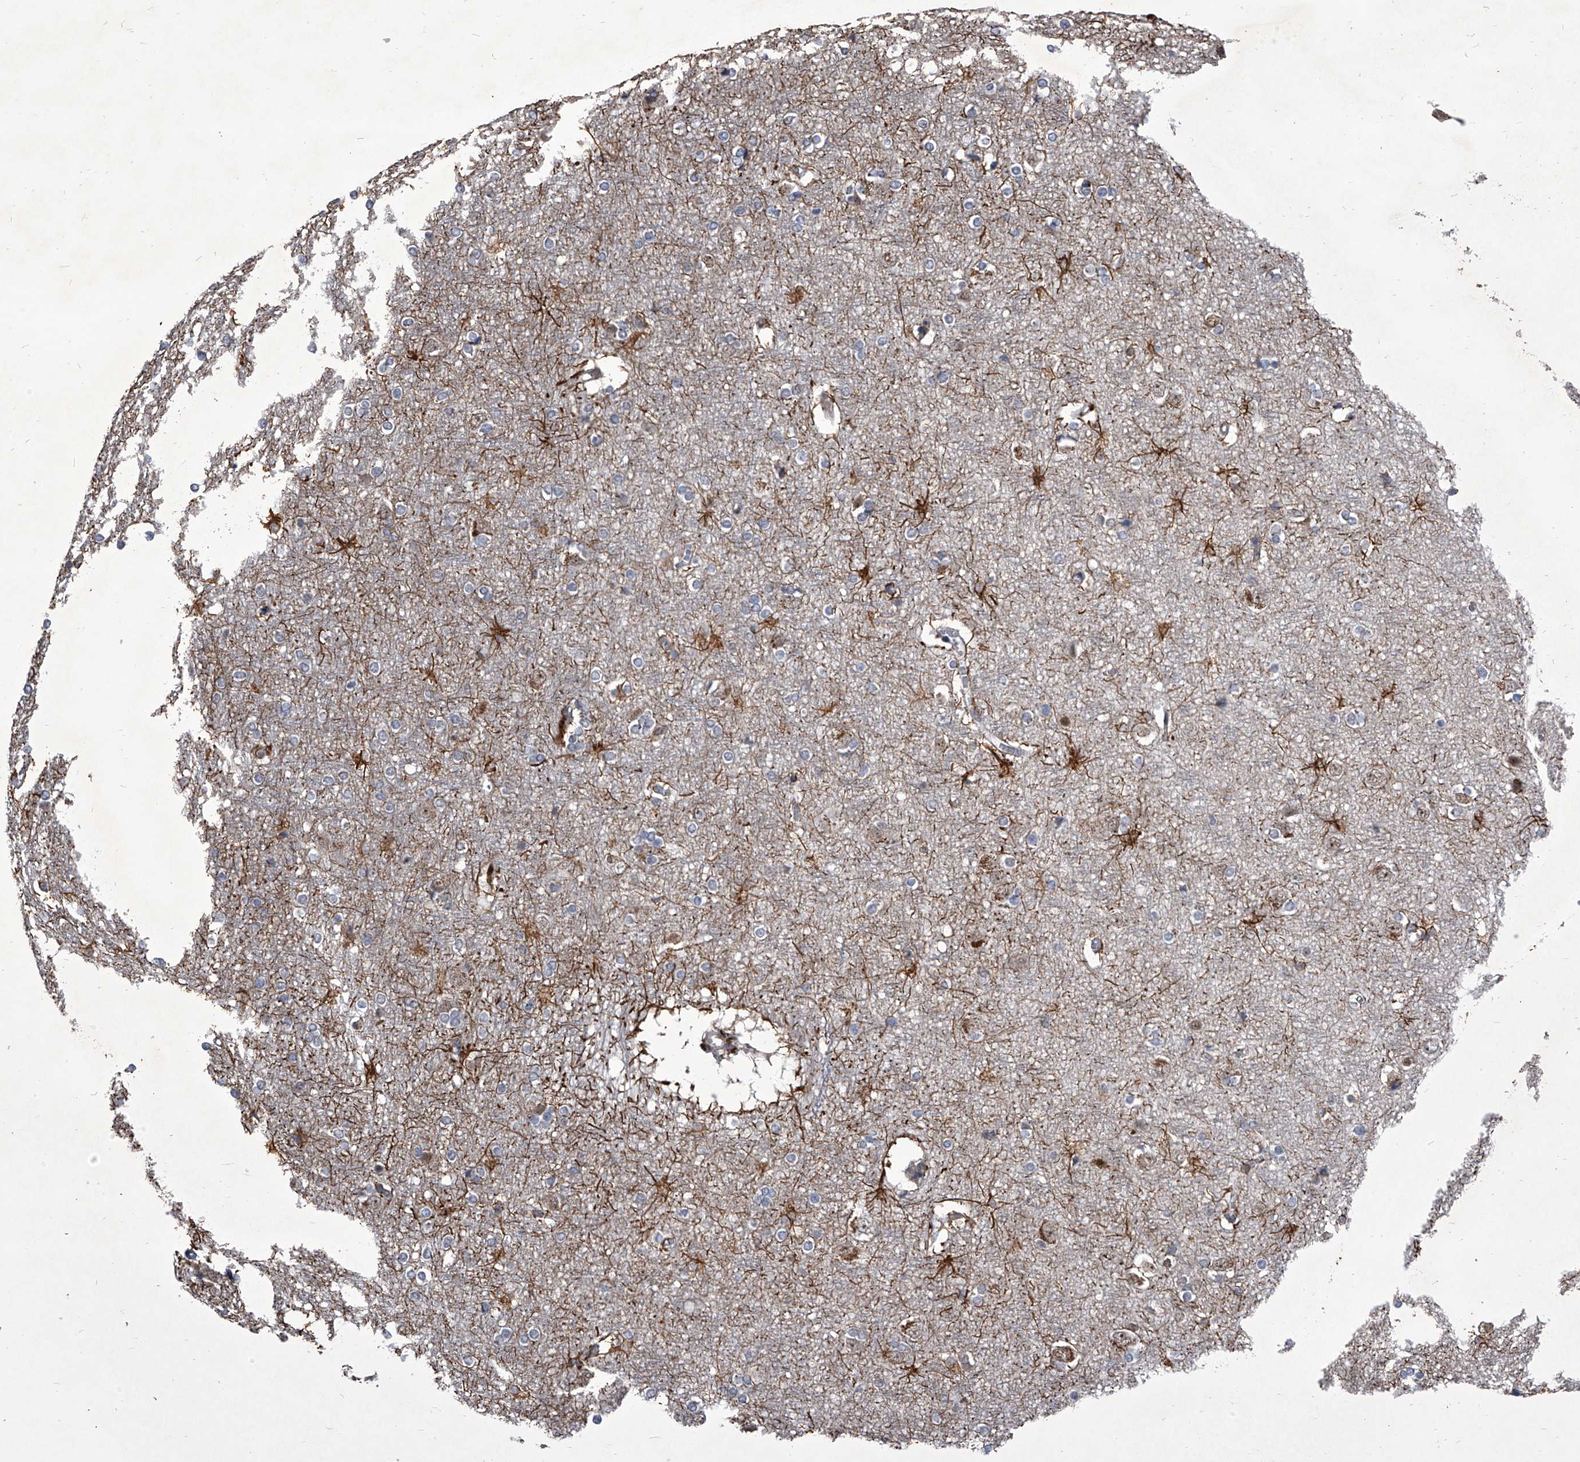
{"staining": {"intensity": "weak", "quantity": "25%-75%", "location": "cytoplasmic/membranous"}, "tissue": "cerebral cortex", "cell_type": "Endothelial cells", "image_type": "normal", "snomed": [{"axis": "morphology", "description": "Normal tissue, NOS"}, {"axis": "topography", "description": "Cerebral cortex"}], "caption": "A photomicrograph of cerebral cortex stained for a protein exhibits weak cytoplasmic/membranous brown staining in endothelial cells.", "gene": "CMTR1", "patient": {"sex": "male", "age": 54}}